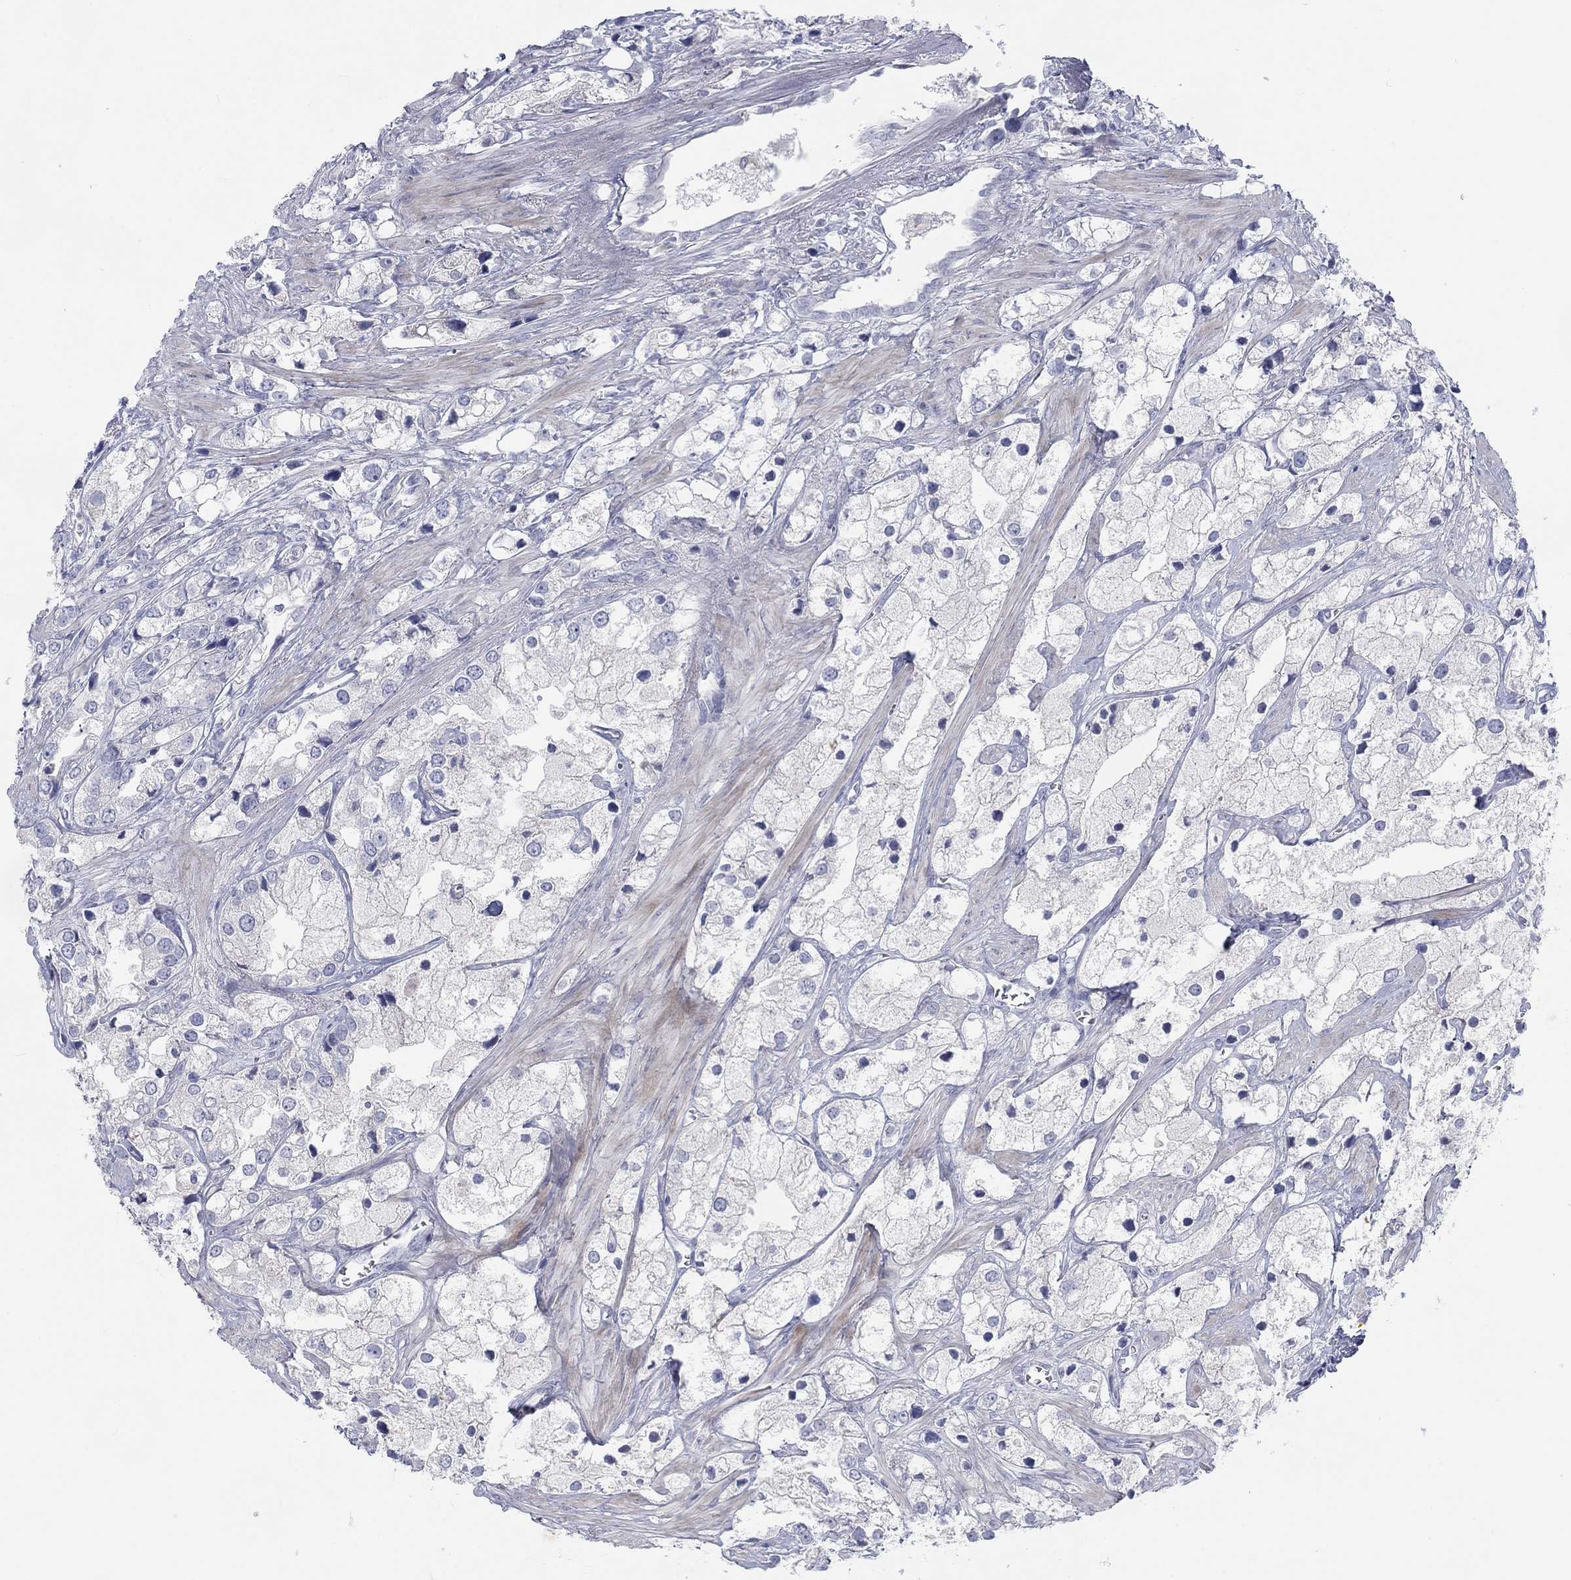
{"staining": {"intensity": "negative", "quantity": "none", "location": "none"}, "tissue": "prostate cancer", "cell_type": "Tumor cells", "image_type": "cancer", "snomed": [{"axis": "morphology", "description": "Adenocarcinoma, NOS"}, {"axis": "topography", "description": "Prostate and seminal vesicle, NOS"}, {"axis": "topography", "description": "Prostate"}], "caption": "There is no significant positivity in tumor cells of adenocarcinoma (prostate).", "gene": "CALB1", "patient": {"sex": "male", "age": 79}}